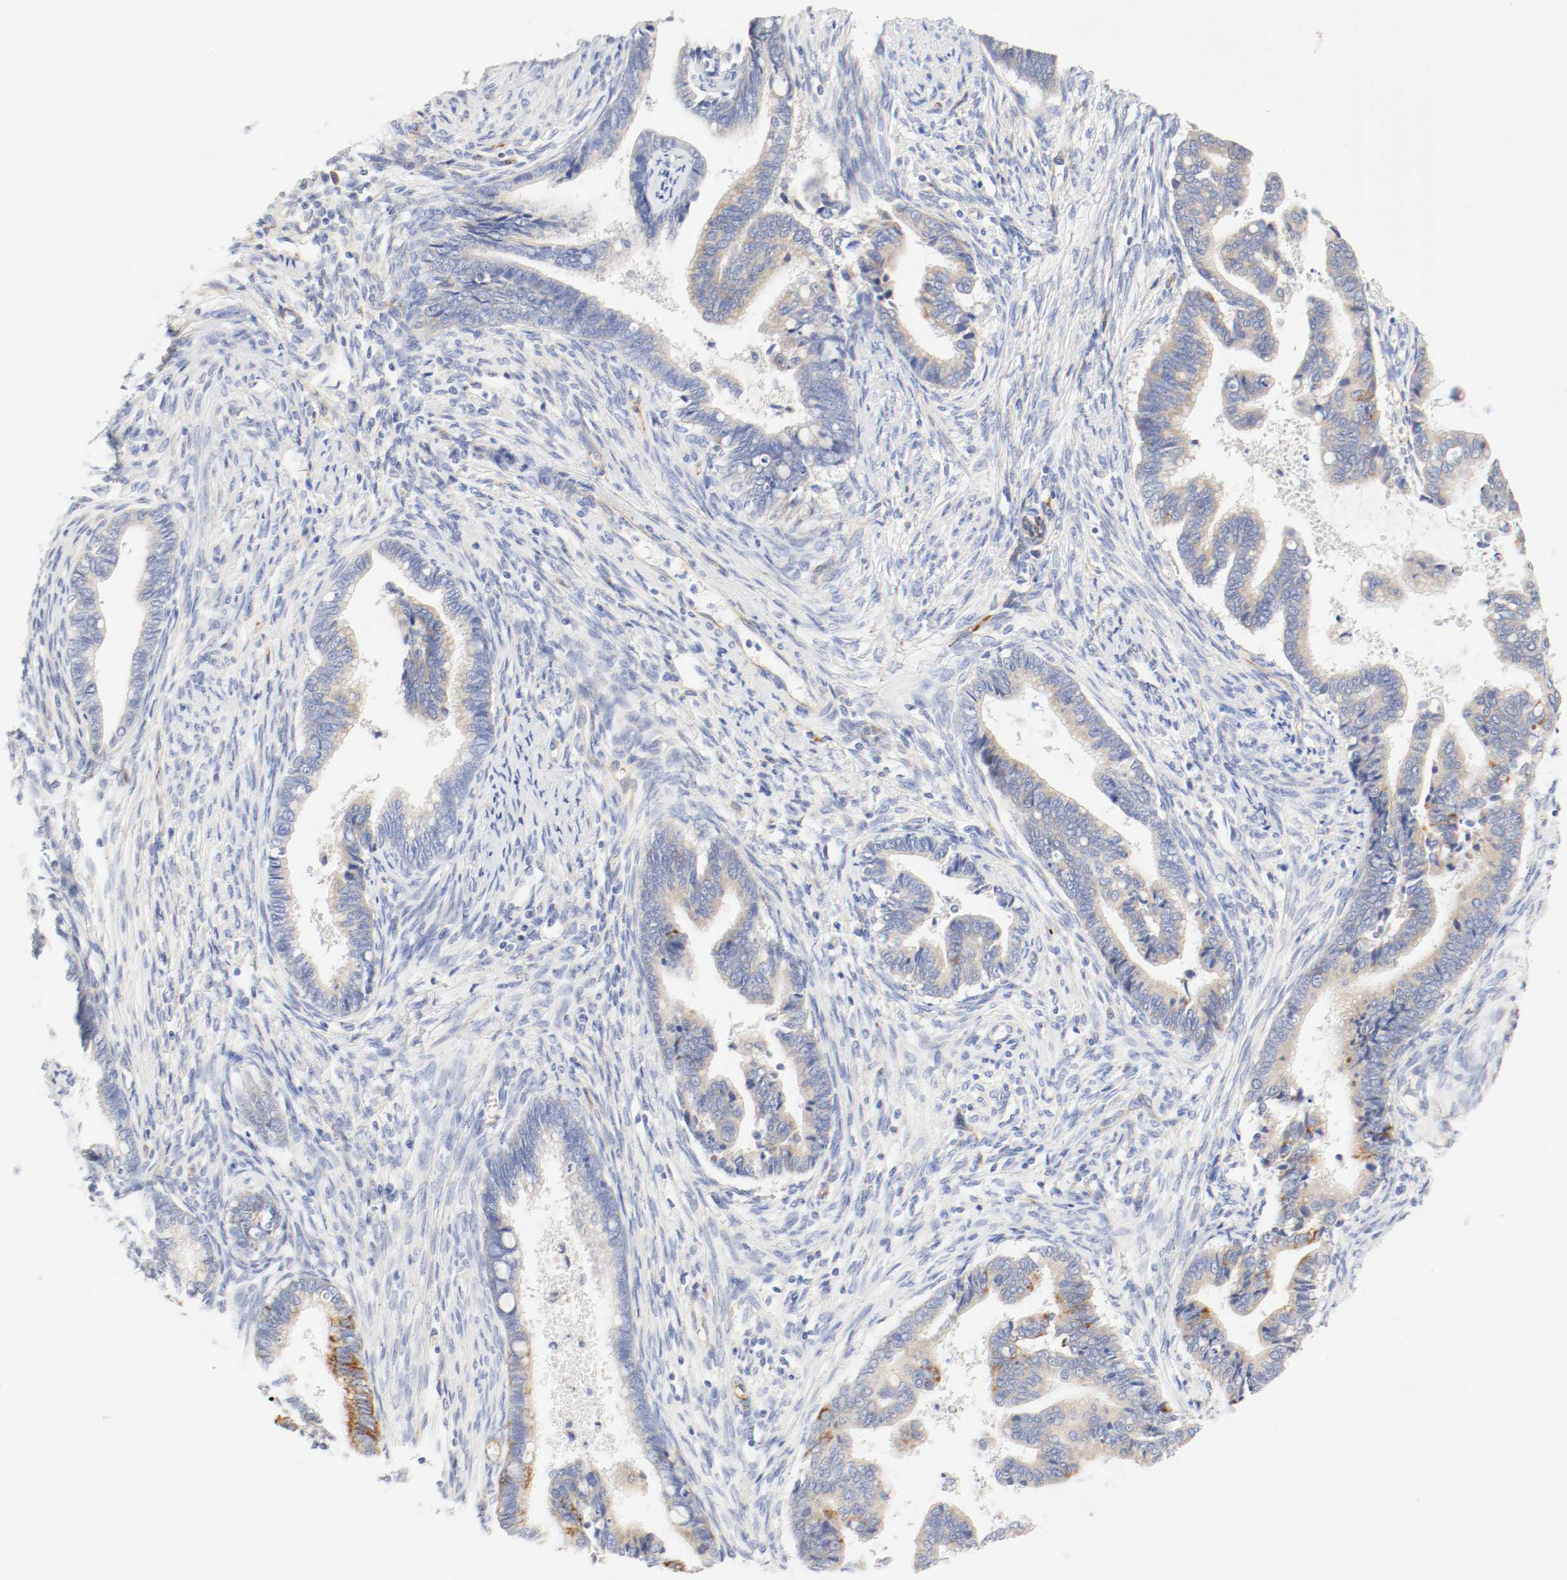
{"staining": {"intensity": "moderate", "quantity": "25%-75%", "location": "cytoplasmic/membranous"}, "tissue": "cervical cancer", "cell_type": "Tumor cells", "image_type": "cancer", "snomed": [{"axis": "morphology", "description": "Adenocarcinoma, NOS"}, {"axis": "topography", "description": "Cervix"}], "caption": "A photomicrograph of cervical adenocarcinoma stained for a protein exhibits moderate cytoplasmic/membranous brown staining in tumor cells. (DAB (3,3'-diaminobenzidine) IHC with brightfield microscopy, high magnification).", "gene": "GIT1", "patient": {"sex": "female", "age": 44}}